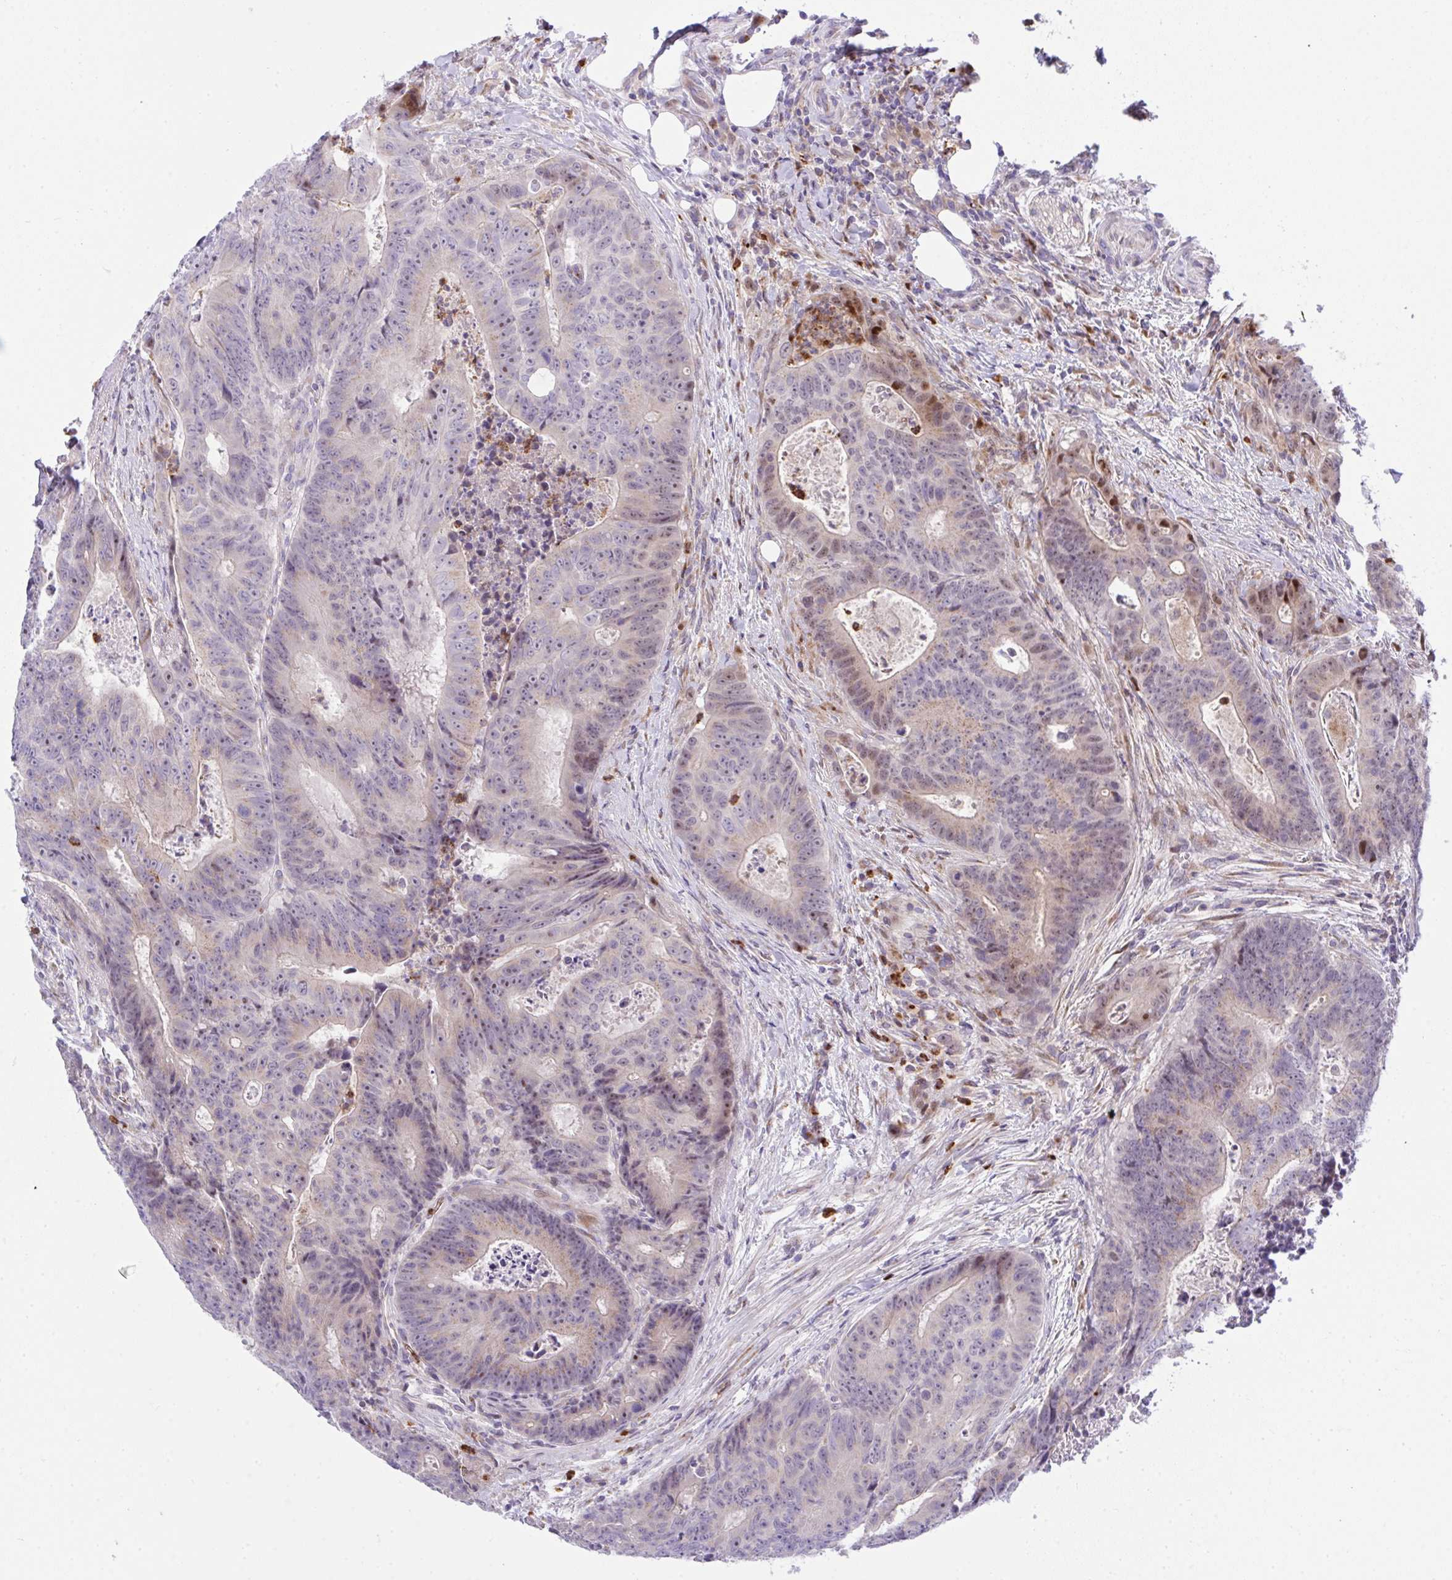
{"staining": {"intensity": "moderate", "quantity": "25%-75%", "location": "cytoplasmic/membranous,nuclear"}, "tissue": "colorectal cancer", "cell_type": "Tumor cells", "image_type": "cancer", "snomed": [{"axis": "morphology", "description": "Adenocarcinoma, NOS"}, {"axis": "topography", "description": "Colon"}], "caption": "Human colorectal adenocarcinoma stained with a brown dye displays moderate cytoplasmic/membranous and nuclear positive staining in approximately 25%-75% of tumor cells.", "gene": "ZNF554", "patient": {"sex": "female", "age": 48}}